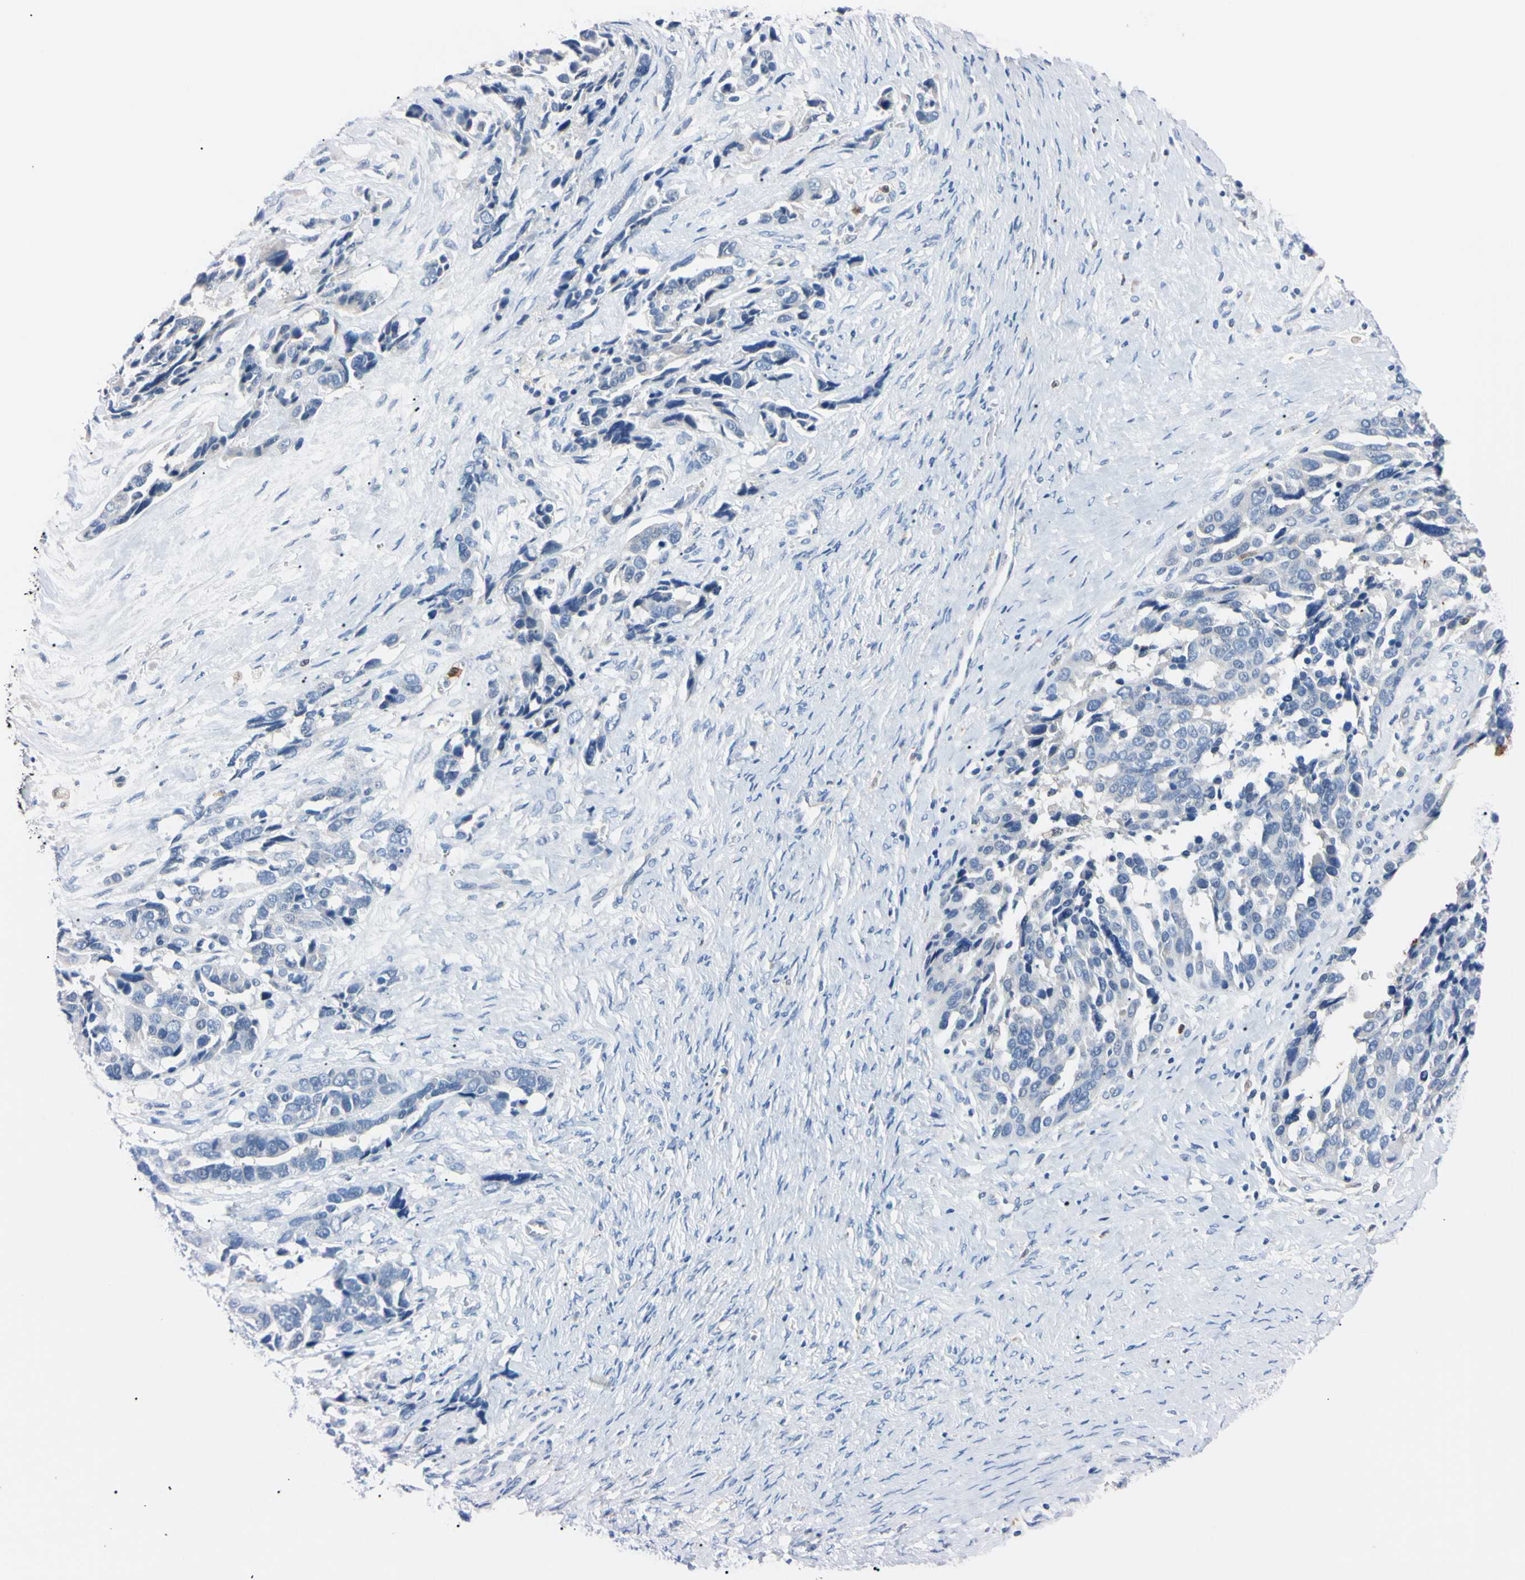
{"staining": {"intensity": "negative", "quantity": "none", "location": "none"}, "tissue": "ovarian cancer", "cell_type": "Tumor cells", "image_type": "cancer", "snomed": [{"axis": "morphology", "description": "Cystadenocarcinoma, serous, NOS"}, {"axis": "topography", "description": "Ovary"}], "caption": "Human serous cystadenocarcinoma (ovarian) stained for a protein using IHC demonstrates no positivity in tumor cells.", "gene": "NCF4", "patient": {"sex": "female", "age": 44}}